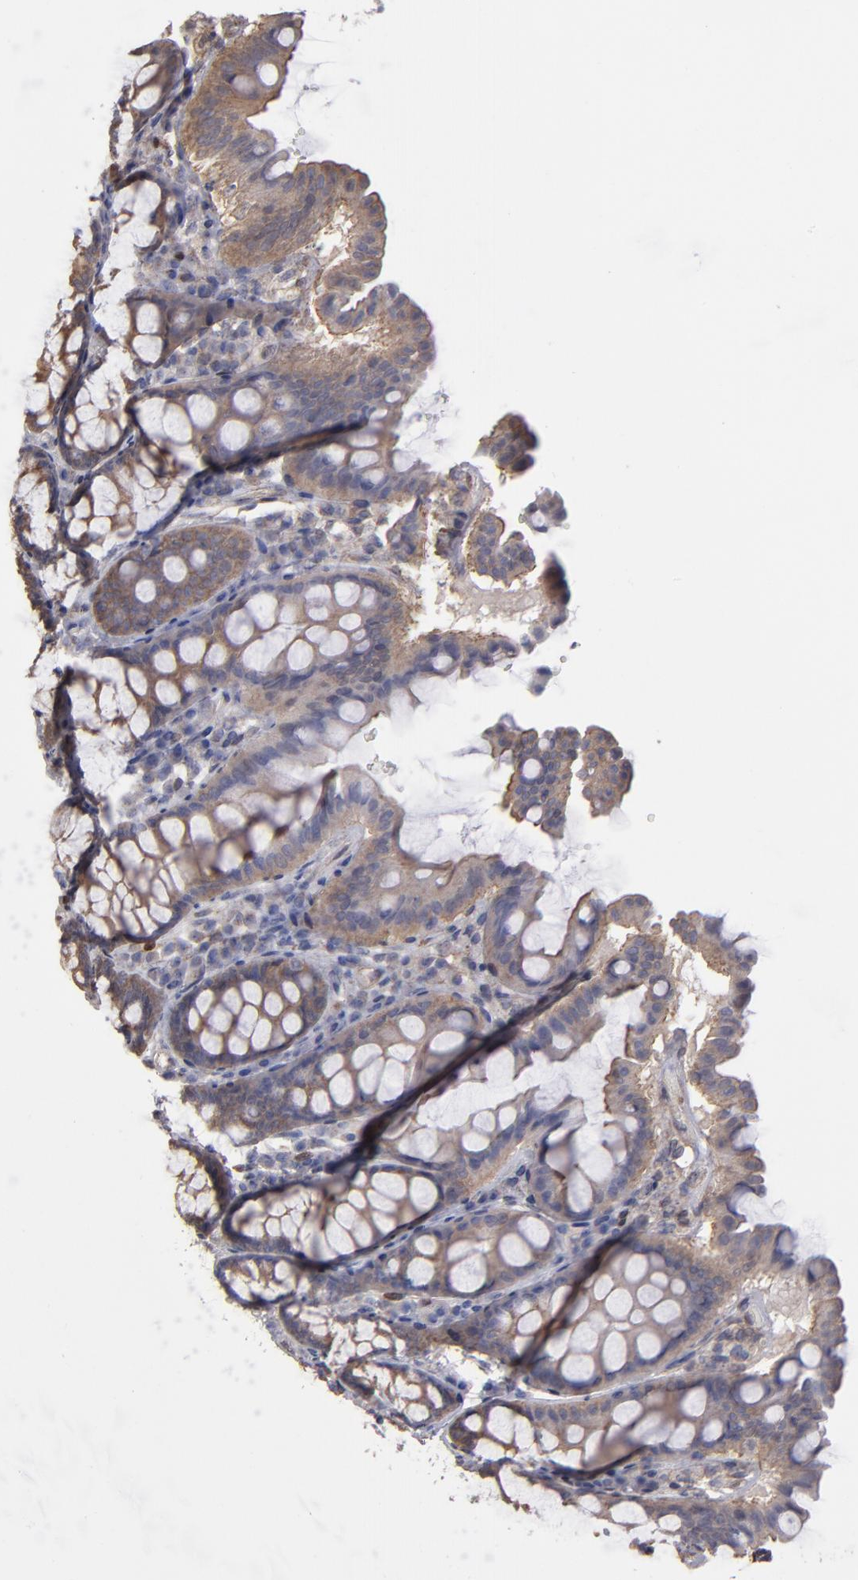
{"staining": {"intensity": "moderate", "quantity": ">75%", "location": "cytoplasmic/membranous"}, "tissue": "colon", "cell_type": "Endothelial cells", "image_type": "normal", "snomed": [{"axis": "morphology", "description": "Normal tissue, NOS"}, {"axis": "topography", "description": "Colon"}], "caption": "The micrograph demonstrates immunohistochemical staining of benign colon. There is moderate cytoplasmic/membranous positivity is appreciated in about >75% of endothelial cells. Immunohistochemistry stains the protein in brown and the nuclei are stained blue.", "gene": "NDRG2", "patient": {"sex": "female", "age": 61}}